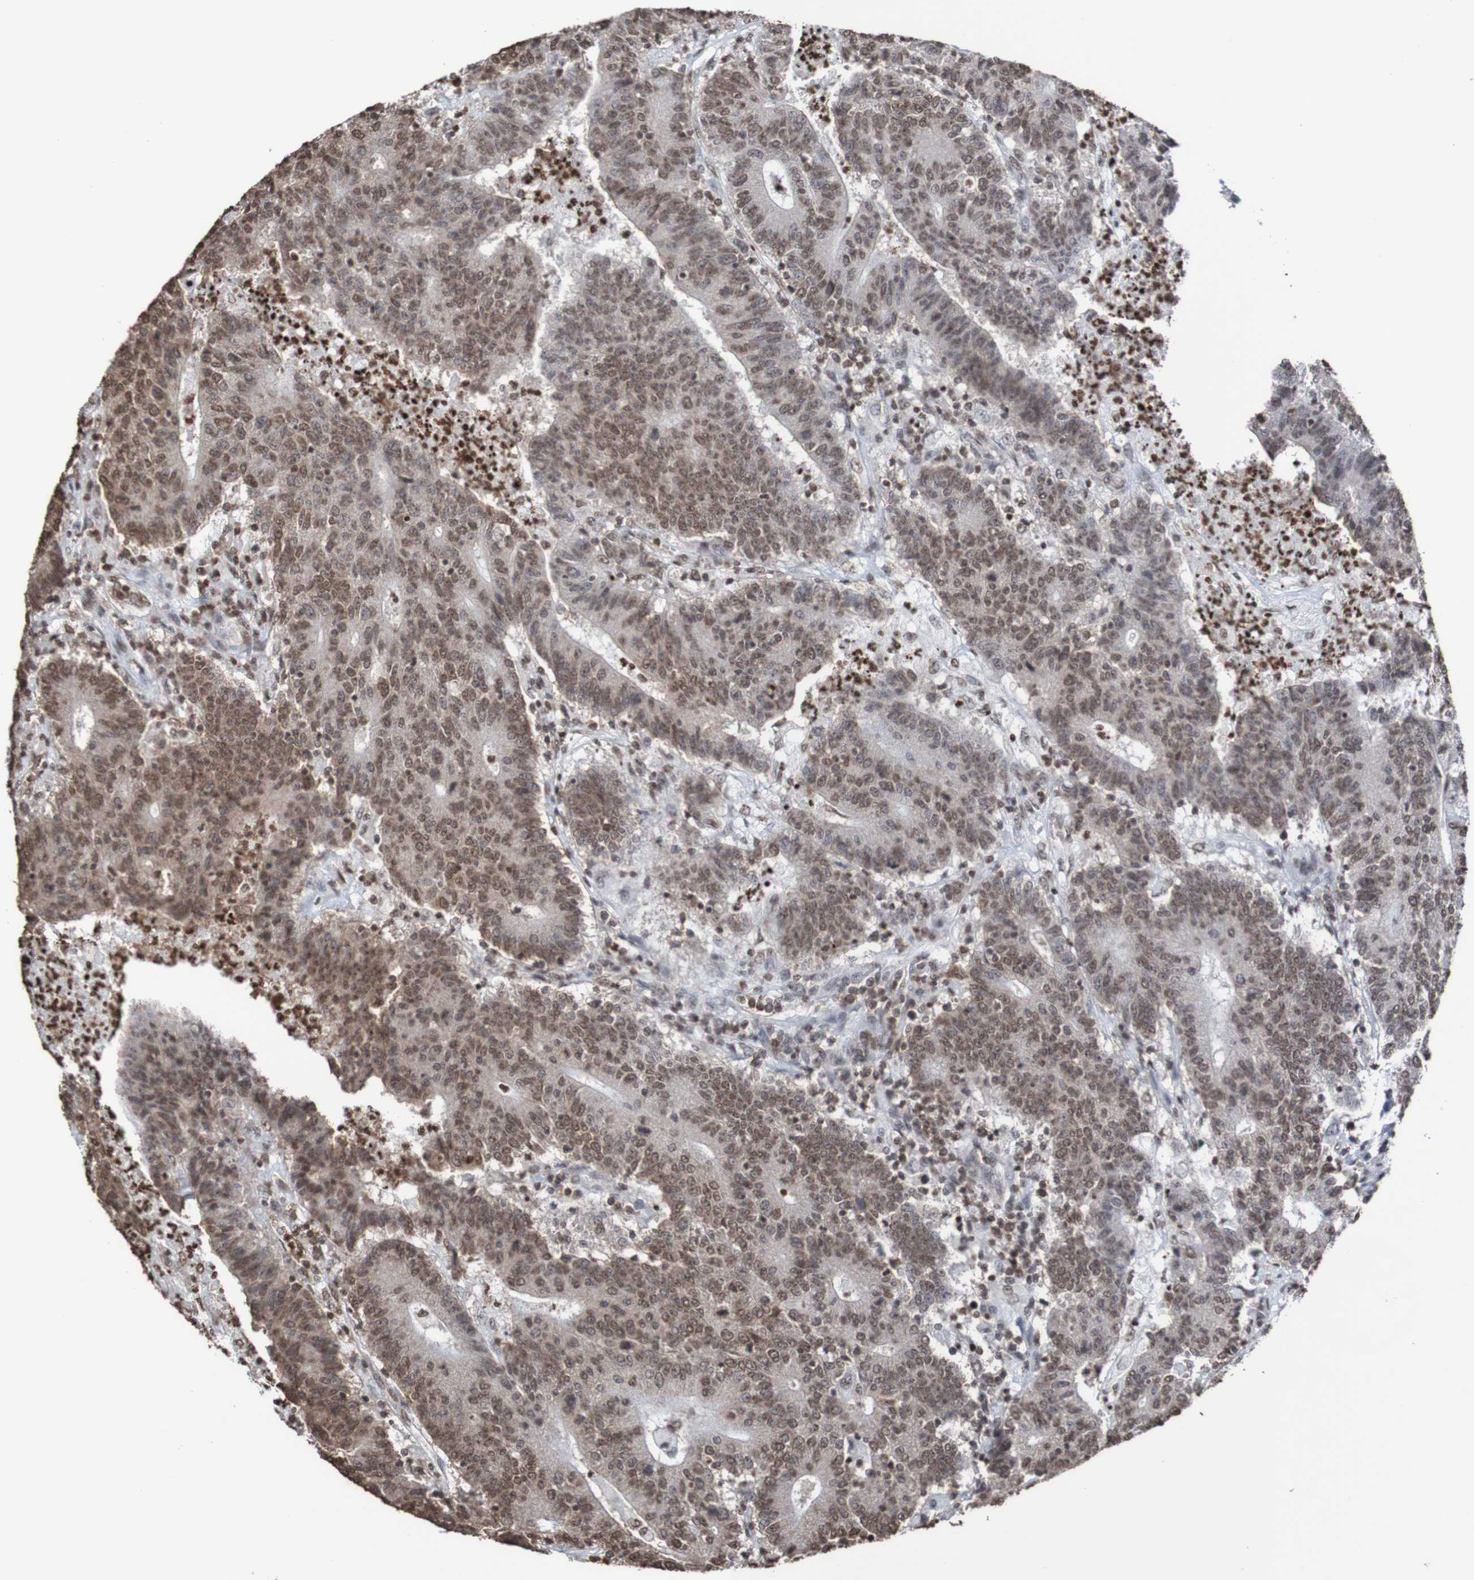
{"staining": {"intensity": "weak", "quantity": ">75%", "location": "nuclear"}, "tissue": "colorectal cancer", "cell_type": "Tumor cells", "image_type": "cancer", "snomed": [{"axis": "morphology", "description": "Normal tissue, NOS"}, {"axis": "morphology", "description": "Adenocarcinoma, NOS"}, {"axis": "topography", "description": "Colon"}], "caption": "Colorectal adenocarcinoma stained for a protein (brown) exhibits weak nuclear positive positivity in about >75% of tumor cells.", "gene": "GFI1", "patient": {"sex": "female", "age": 75}}